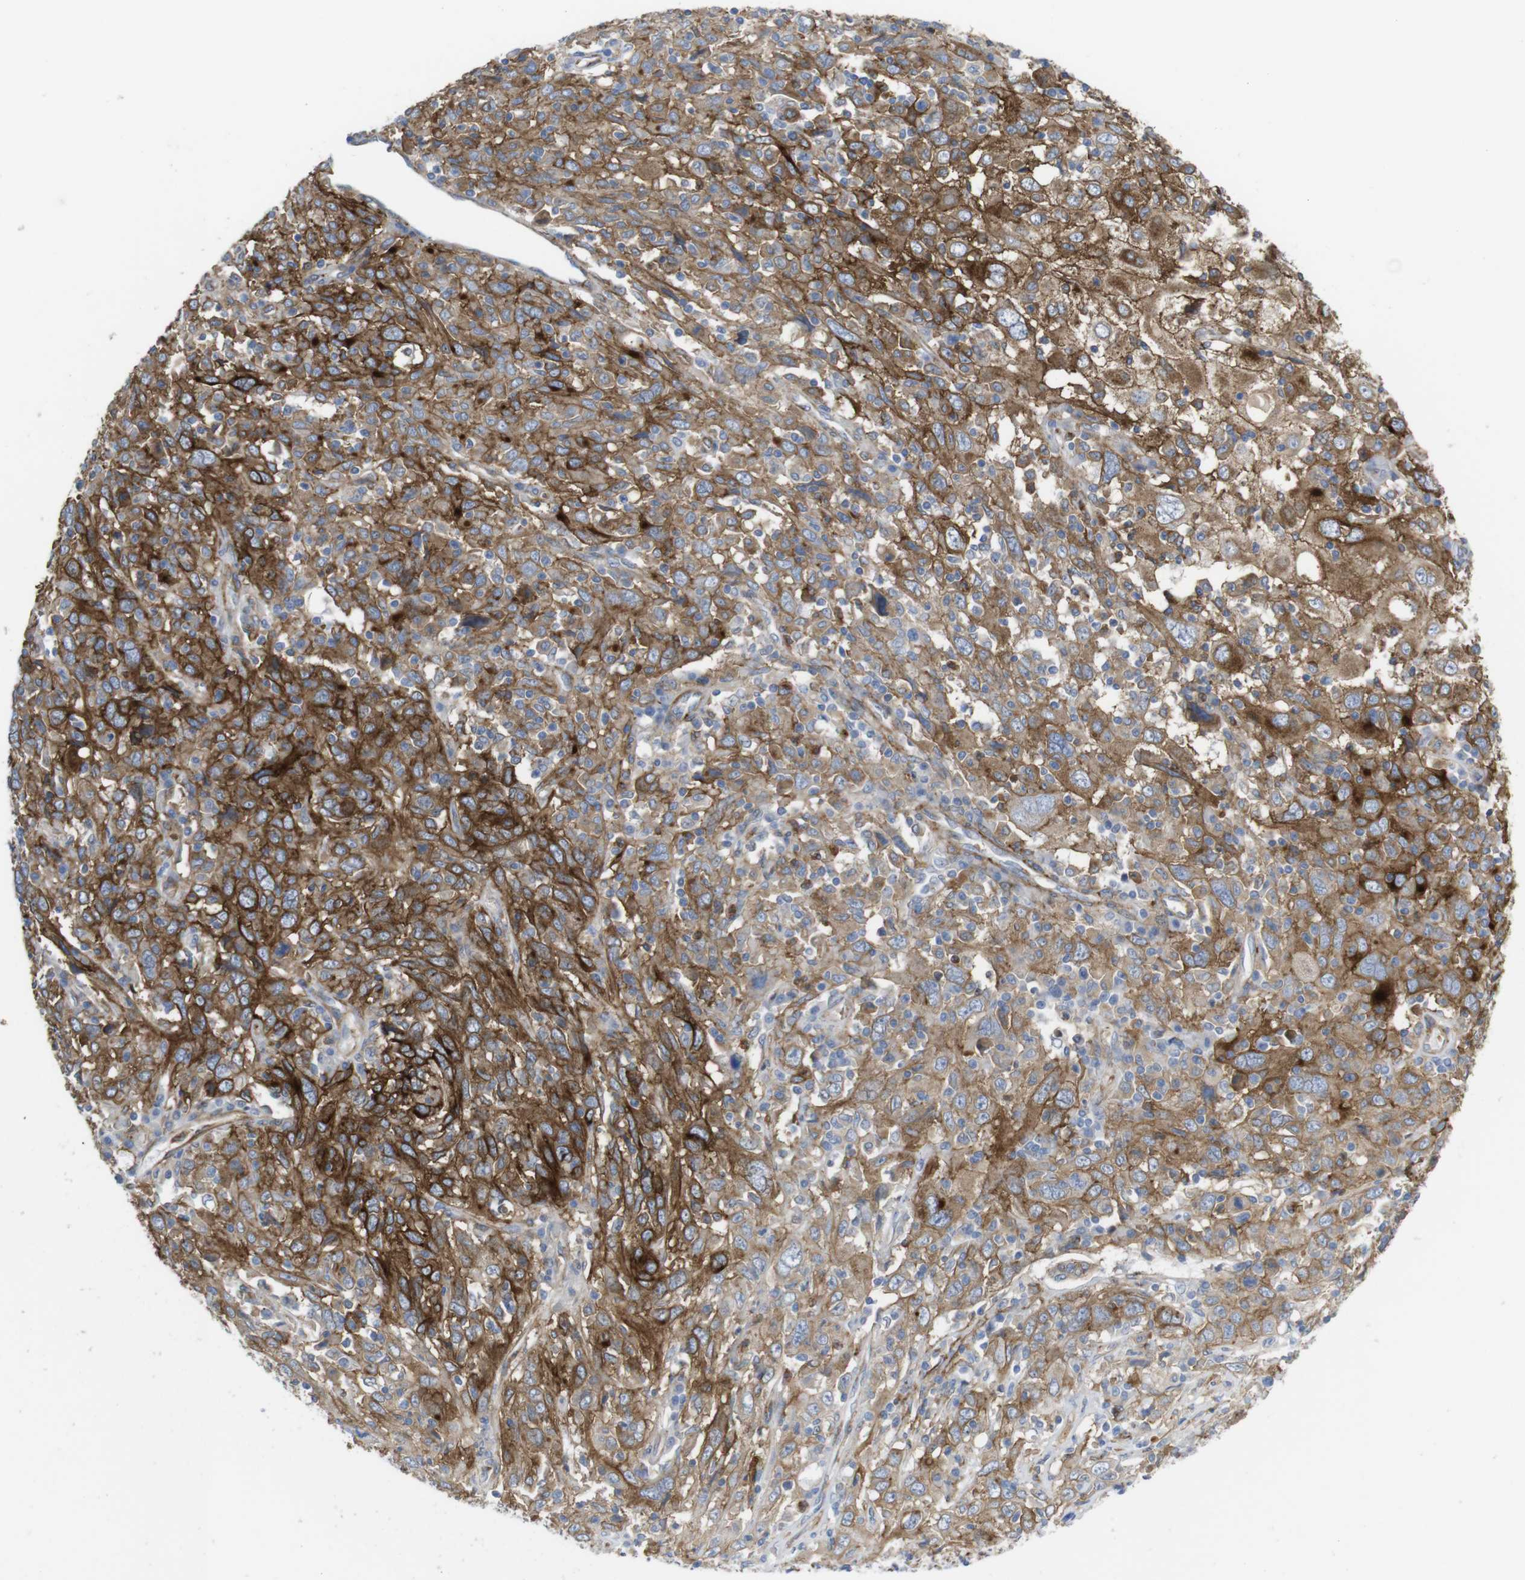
{"staining": {"intensity": "strong", "quantity": ">75%", "location": "cytoplasmic/membranous"}, "tissue": "cervical cancer", "cell_type": "Tumor cells", "image_type": "cancer", "snomed": [{"axis": "morphology", "description": "Squamous cell carcinoma, NOS"}, {"axis": "topography", "description": "Cervix"}], "caption": "This photomicrograph exhibits IHC staining of human cervical cancer, with high strong cytoplasmic/membranous positivity in about >75% of tumor cells.", "gene": "CYBRD1", "patient": {"sex": "female", "age": 46}}